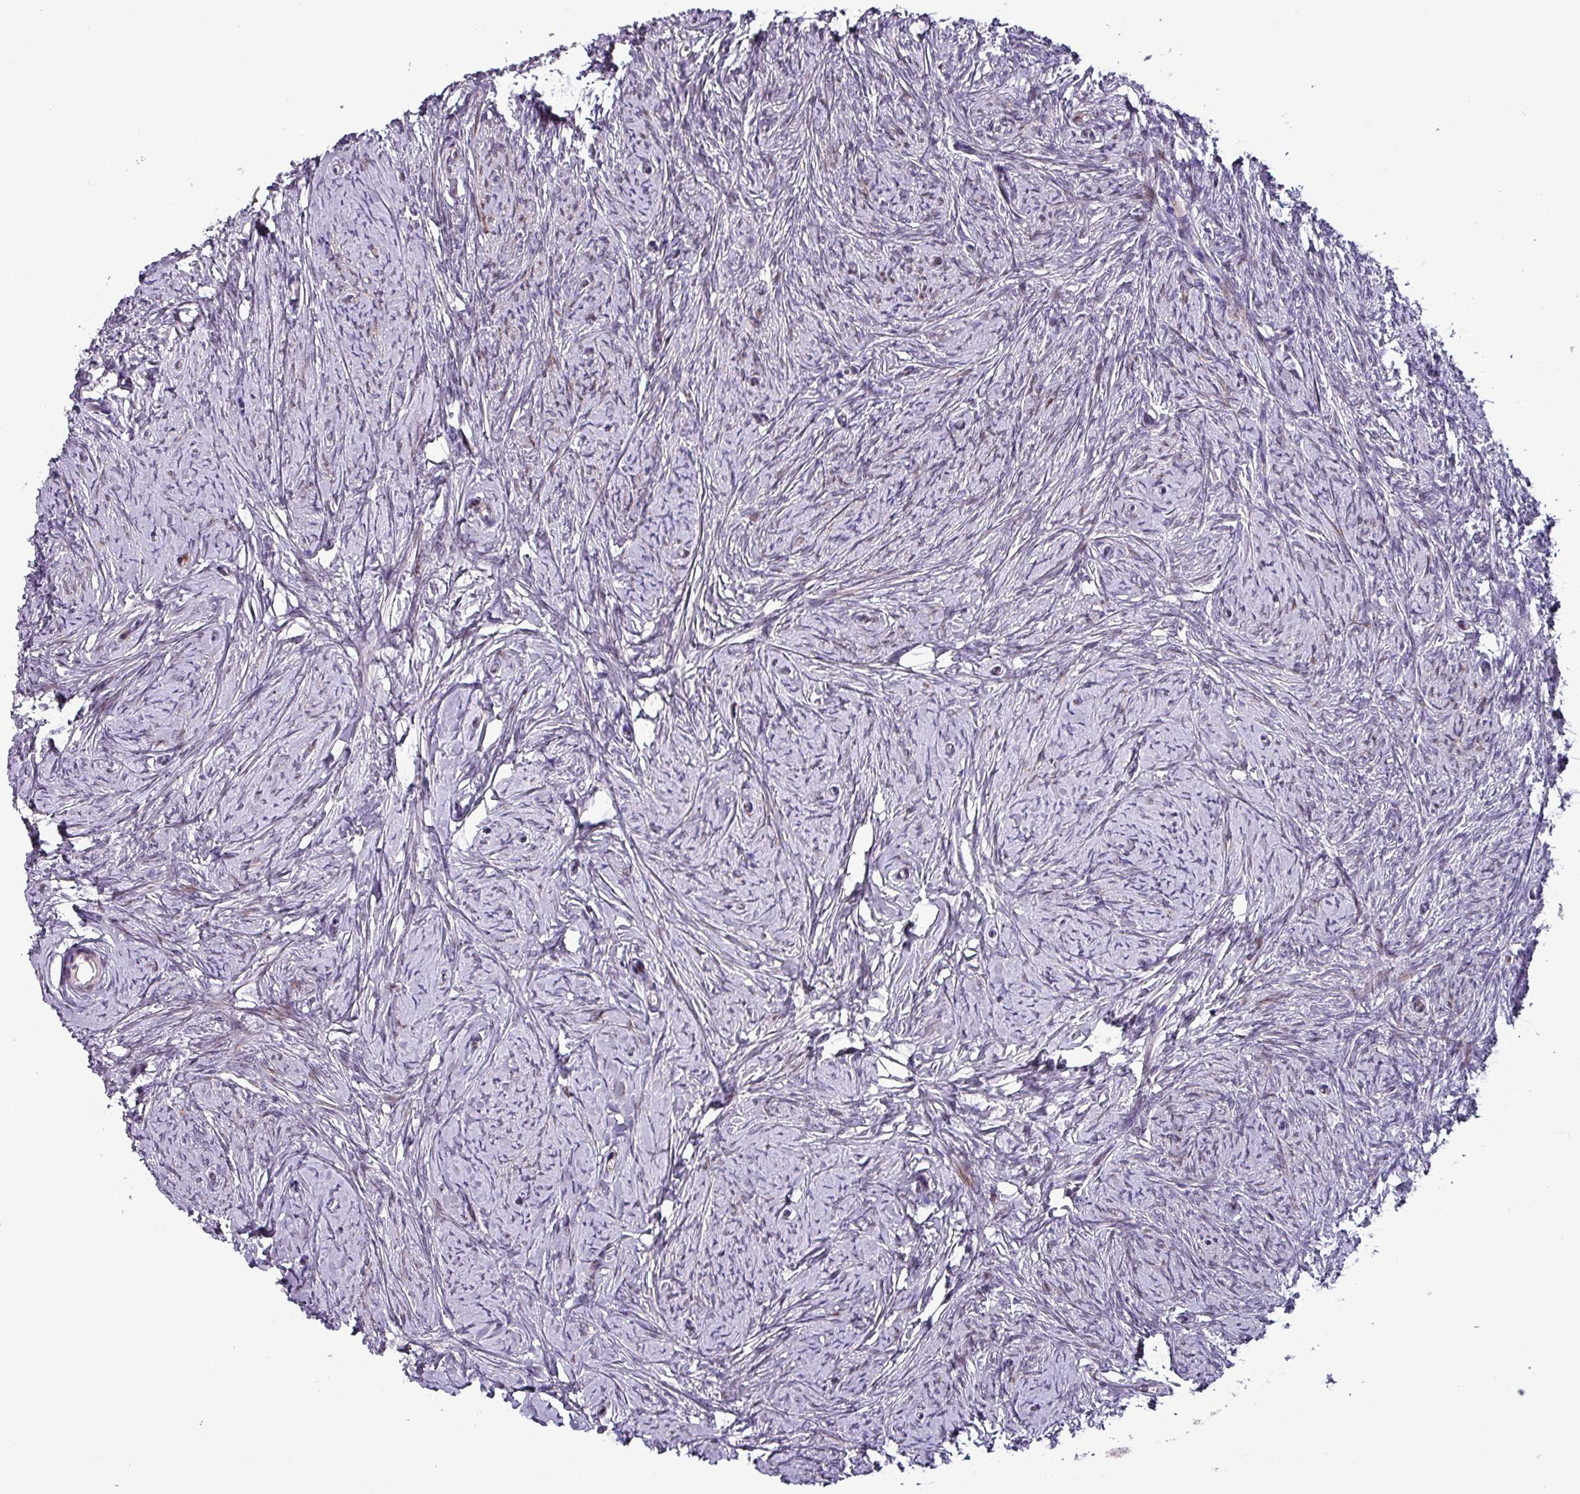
{"staining": {"intensity": "negative", "quantity": "none", "location": "none"}, "tissue": "ovary", "cell_type": "Ovarian stroma cells", "image_type": "normal", "snomed": [{"axis": "morphology", "description": "Normal tissue, NOS"}, {"axis": "topography", "description": "Ovary"}], "caption": "DAB (3,3'-diaminobenzidine) immunohistochemical staining of normal ovary exhibits no significant staining in ovarian stroma cells.", "gene": "GRAPL", "patient": {"sex": "female", "age": 44}}